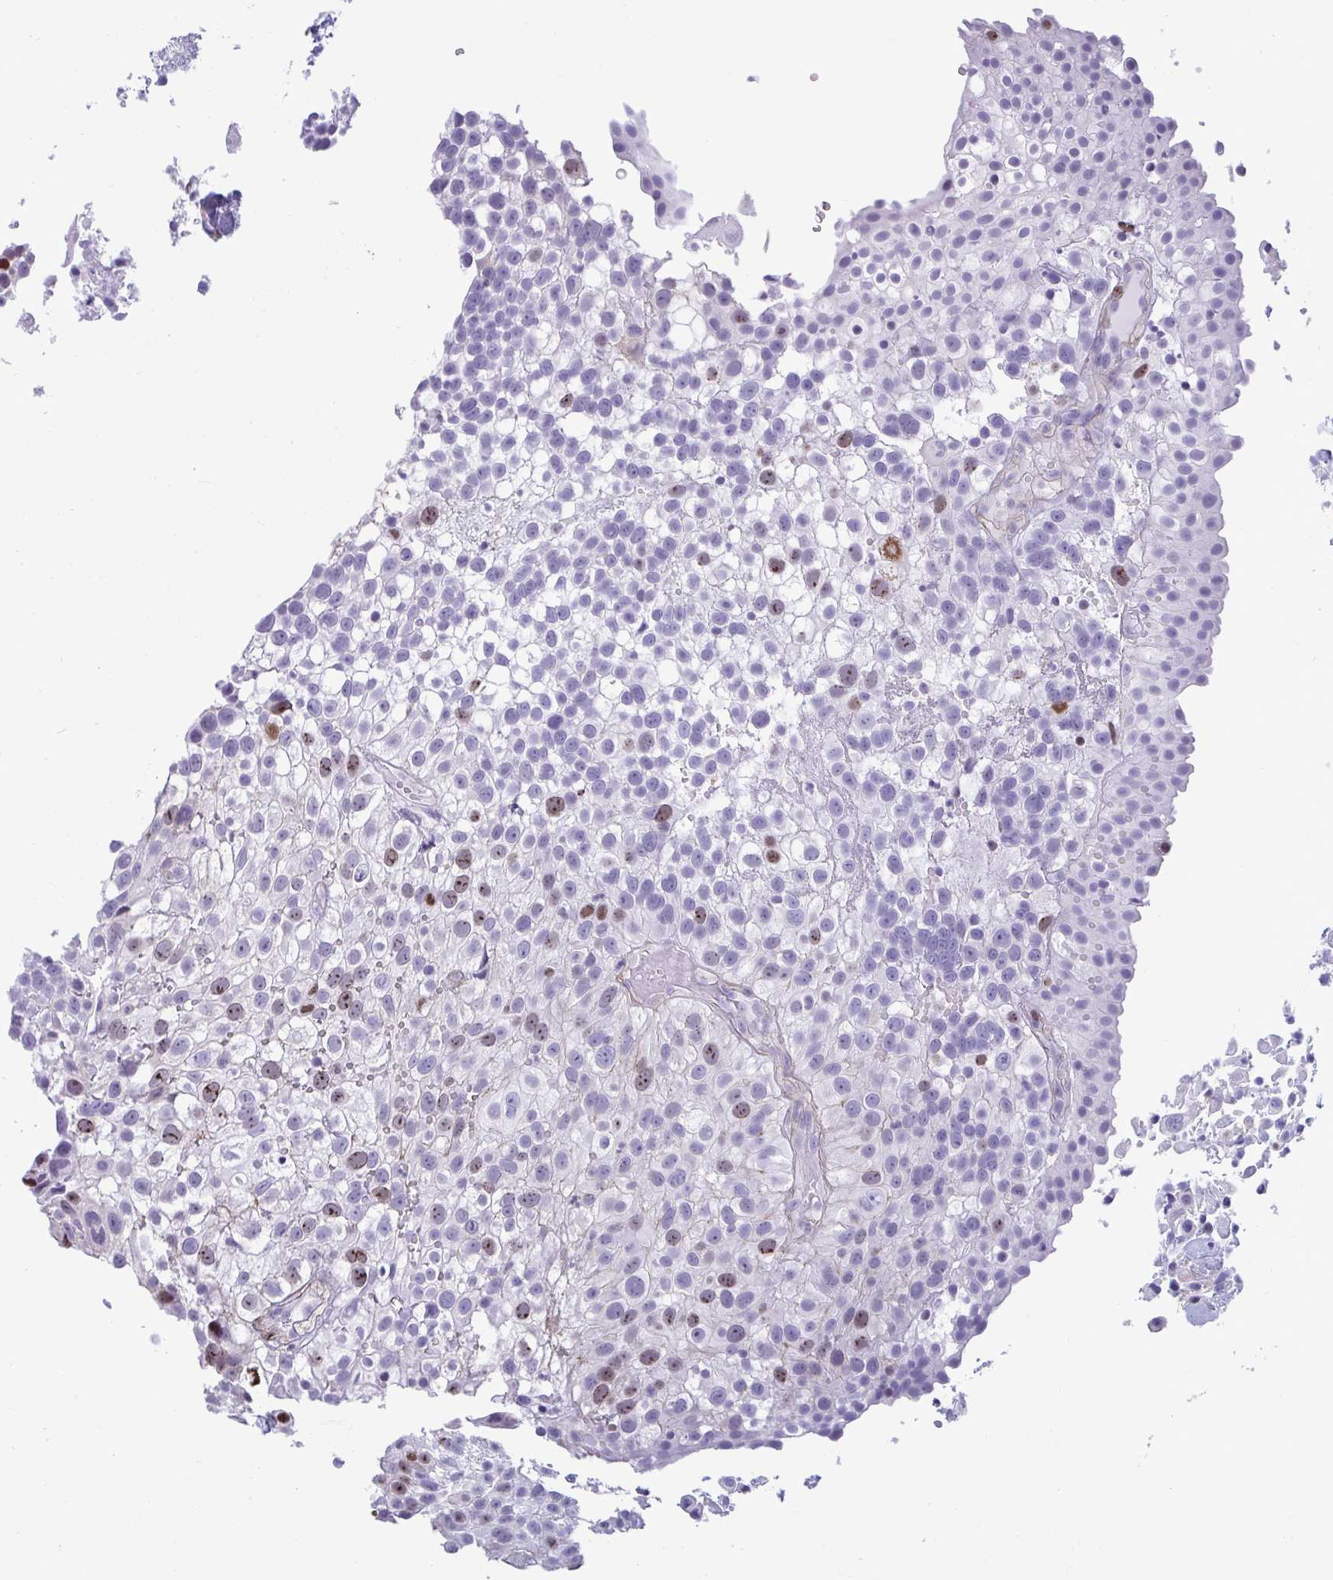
{"staining": {"intensity": "moderate", "quantity": "<25%", "location": "nuclear"}, "tissue": "urothelial cancer", "cell_type": "Tumor cells", "image_type": "cancer", "snomed": [{"axis": "morphology", "description": "Urothelial carcinoma, High grade"}, {"axis": "topography", "description": "Urinary bladder"}], "caption": "Immunohistochemical staining of human urothelial carcinoma (high-grade) shows low levels of moderate nuclear positivity in about <25% of tumor cells.", "gene": "SUZ12", "patient": {"sex": "male", "age": 56}}